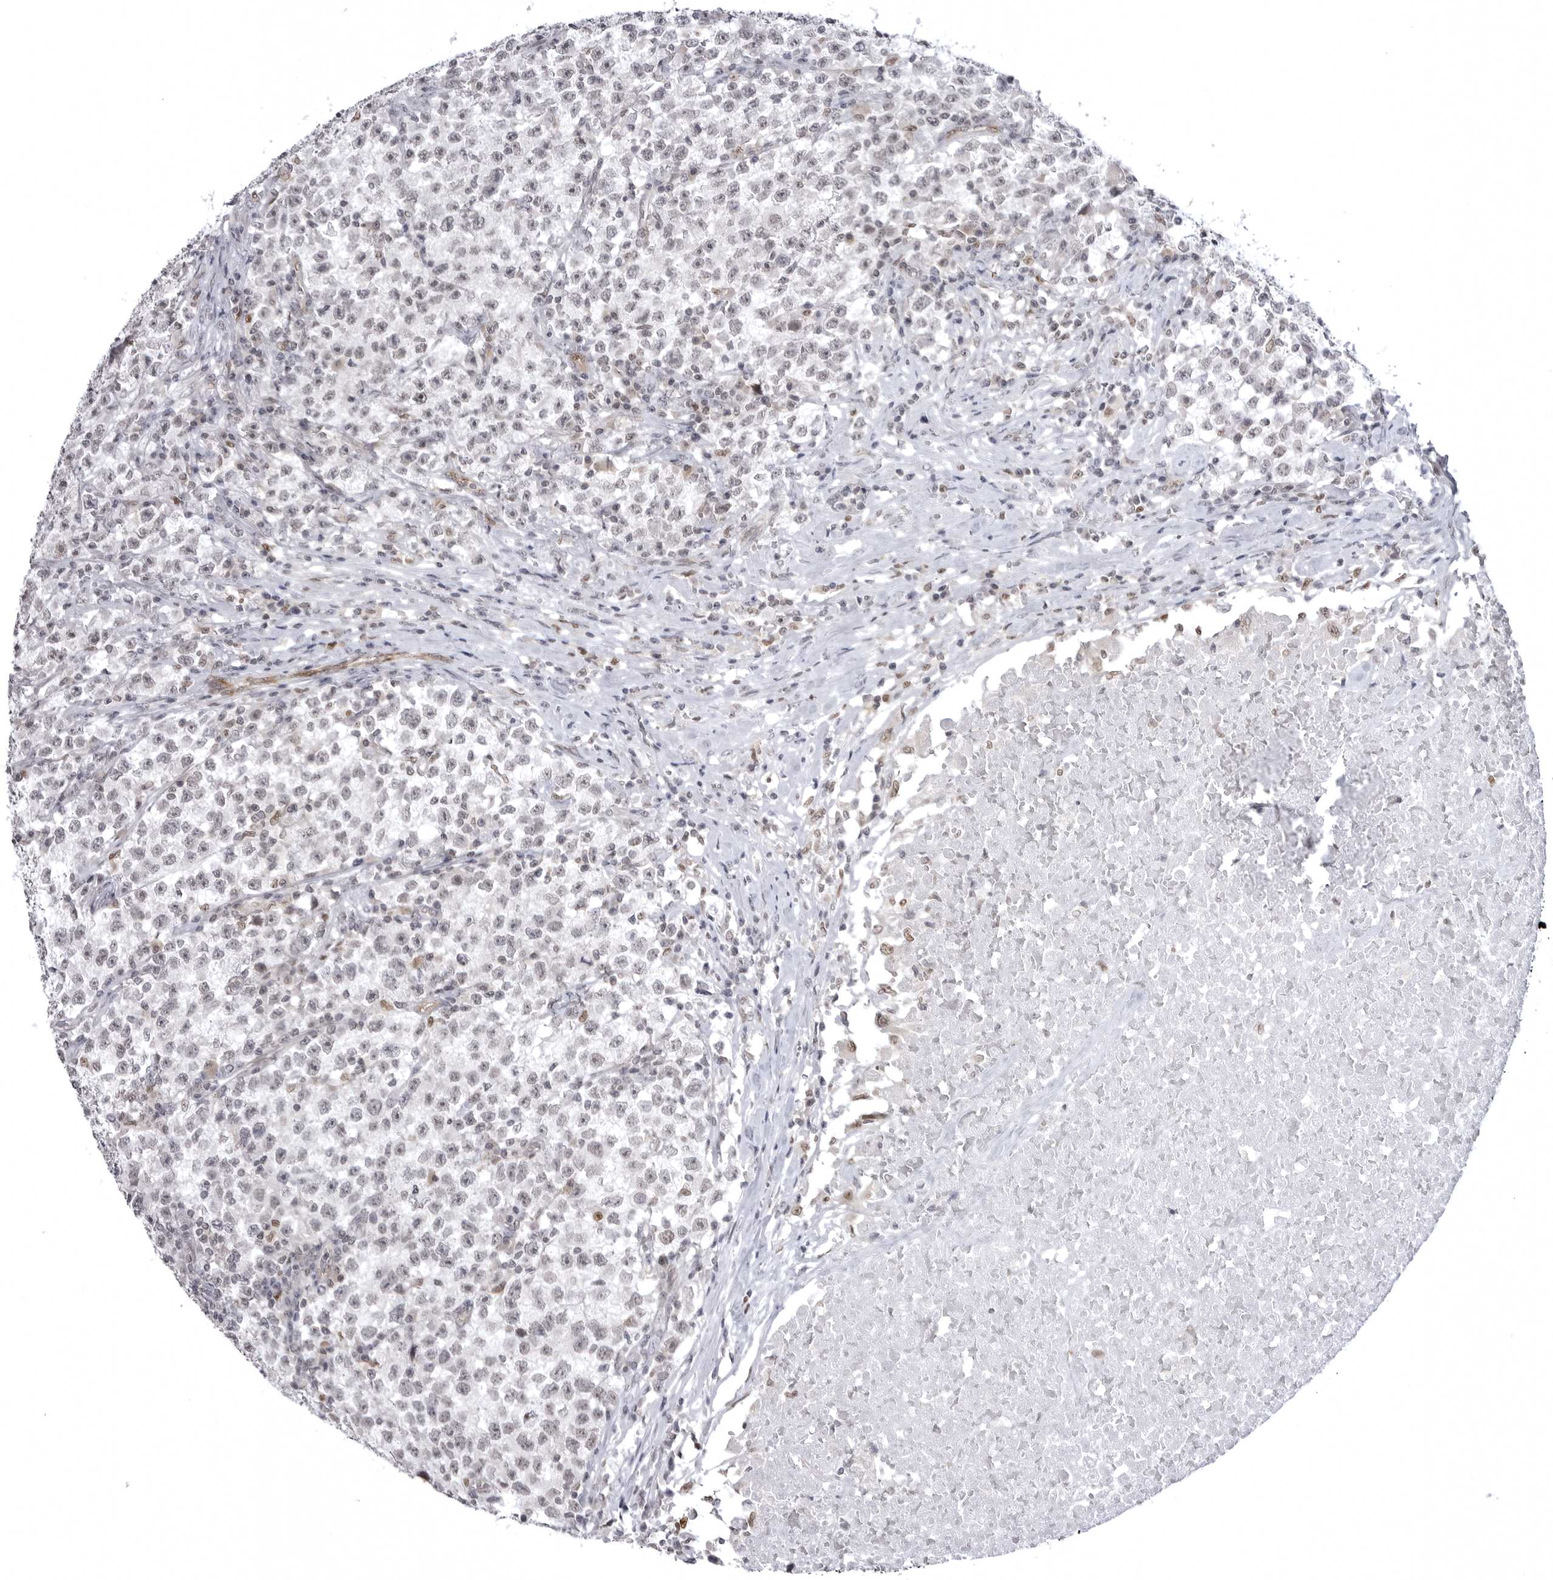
{"staining": {"intensity": "negative", "quantity": "none", "location": "none"}, "tissue": "testis cancer", "cell_type": "Tumor cells", "image_type": "cancer", "snomed": [{"axis": "morphology", "description": "Seminoma, NOS"}, {"axis": "topography", "description": "Testis"}], "caption": "Histopathology image shows no protein staining in tumor cells of testis seminoma tissue.", "gene": "PTK2B", "patient": {"sex": "male", "age": 22}}